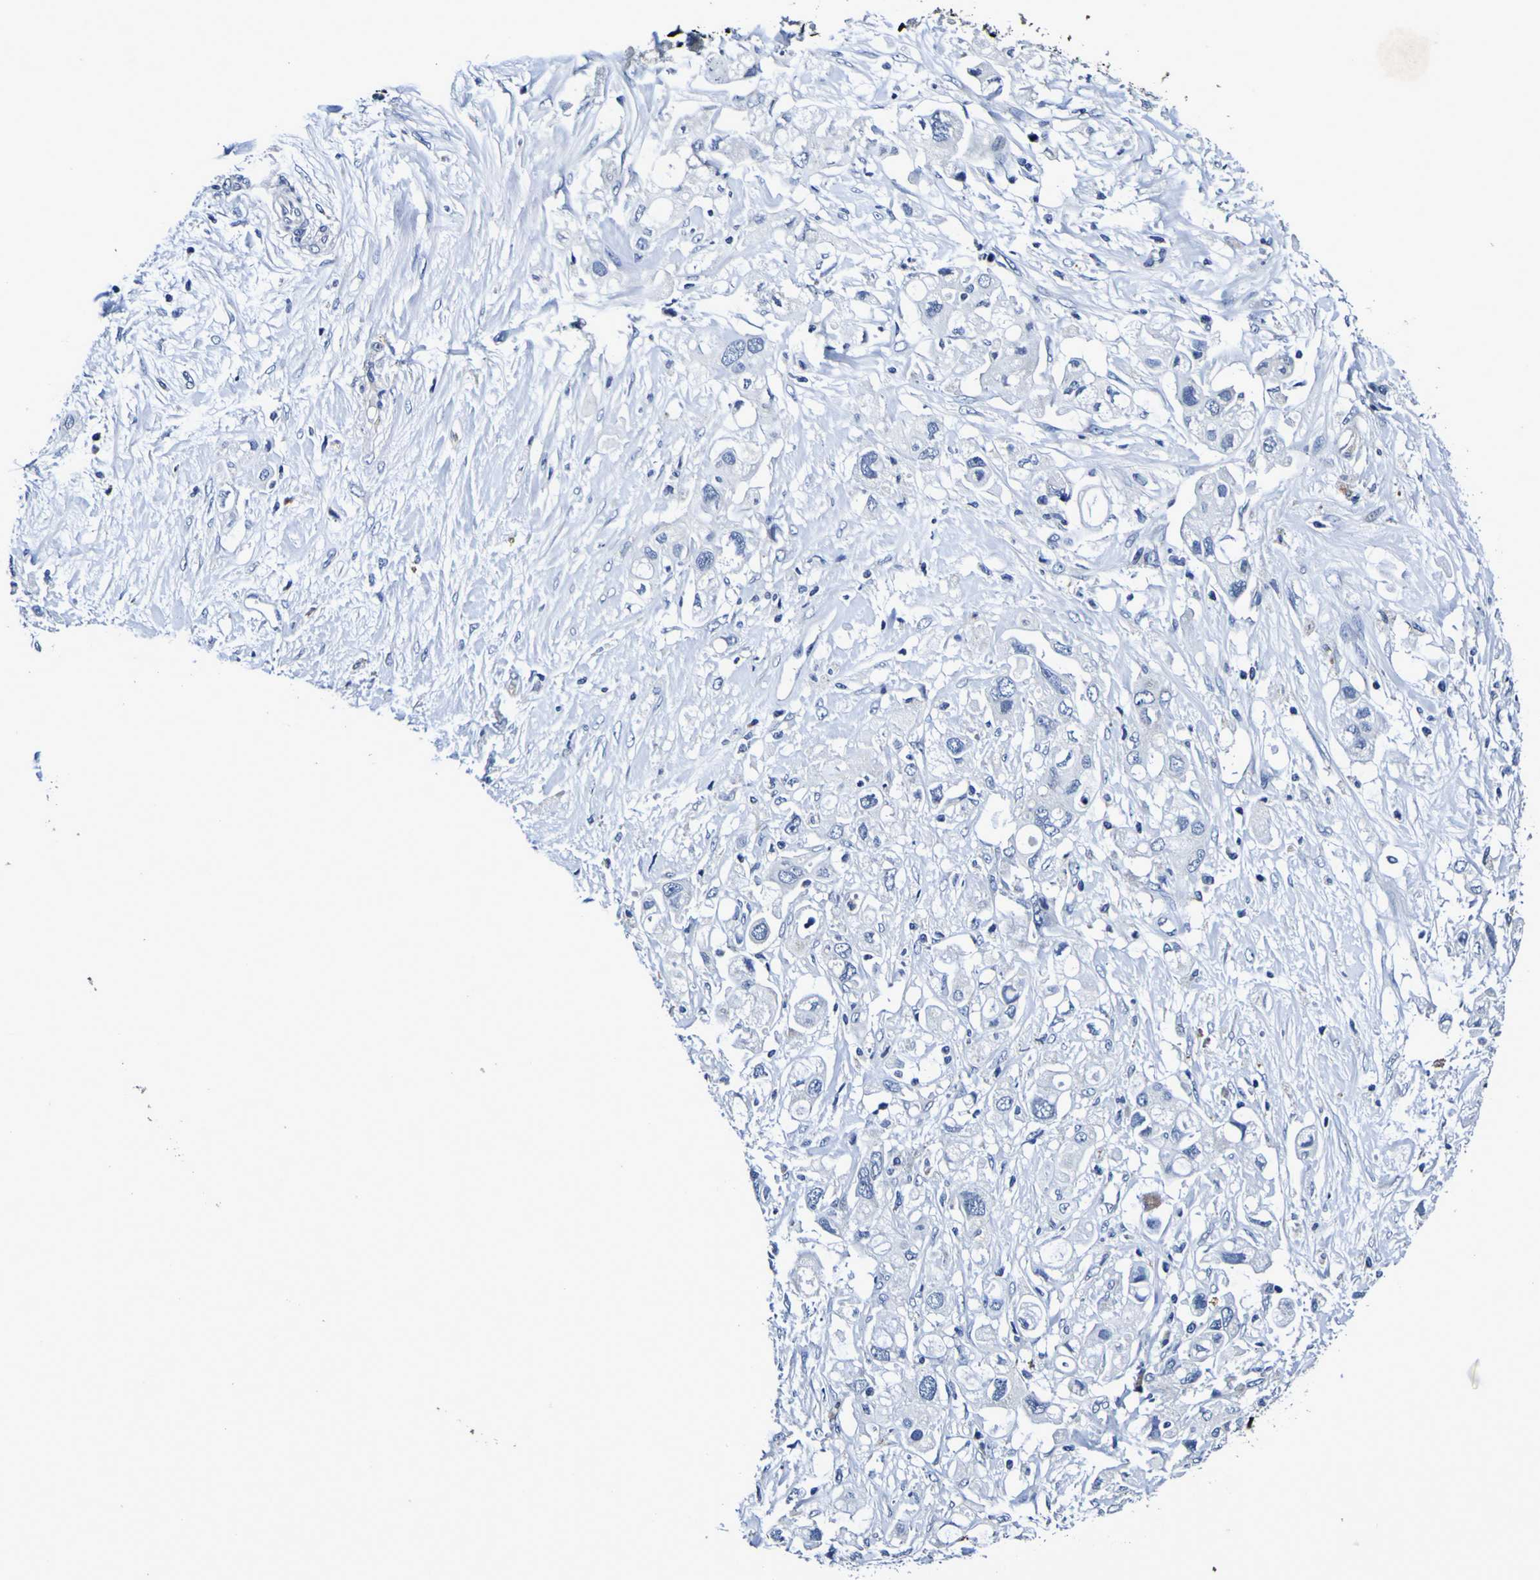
{"staining": {"intensity": "negative", "quantity": "none", "location": "none"}, "tissue": "pancreatic cancer", "cell_type": "Tumor cells", "image_type": "cancer", "snomed": [{"axis": "morphology", "description": "Adenocarcinoma, NOS"}, {"axis": "topography", "description": "Pancreas"}], "caption": "Immunohistochemical staining of pancreatic cancer (adenocarcinoma) demonstrates no significant positivity in tumor cells. (Immunohistochemistry, brightfield microscopy, high magnification).", "gene": "PANK4", "patient": {"sex": "female", "age": 56}}